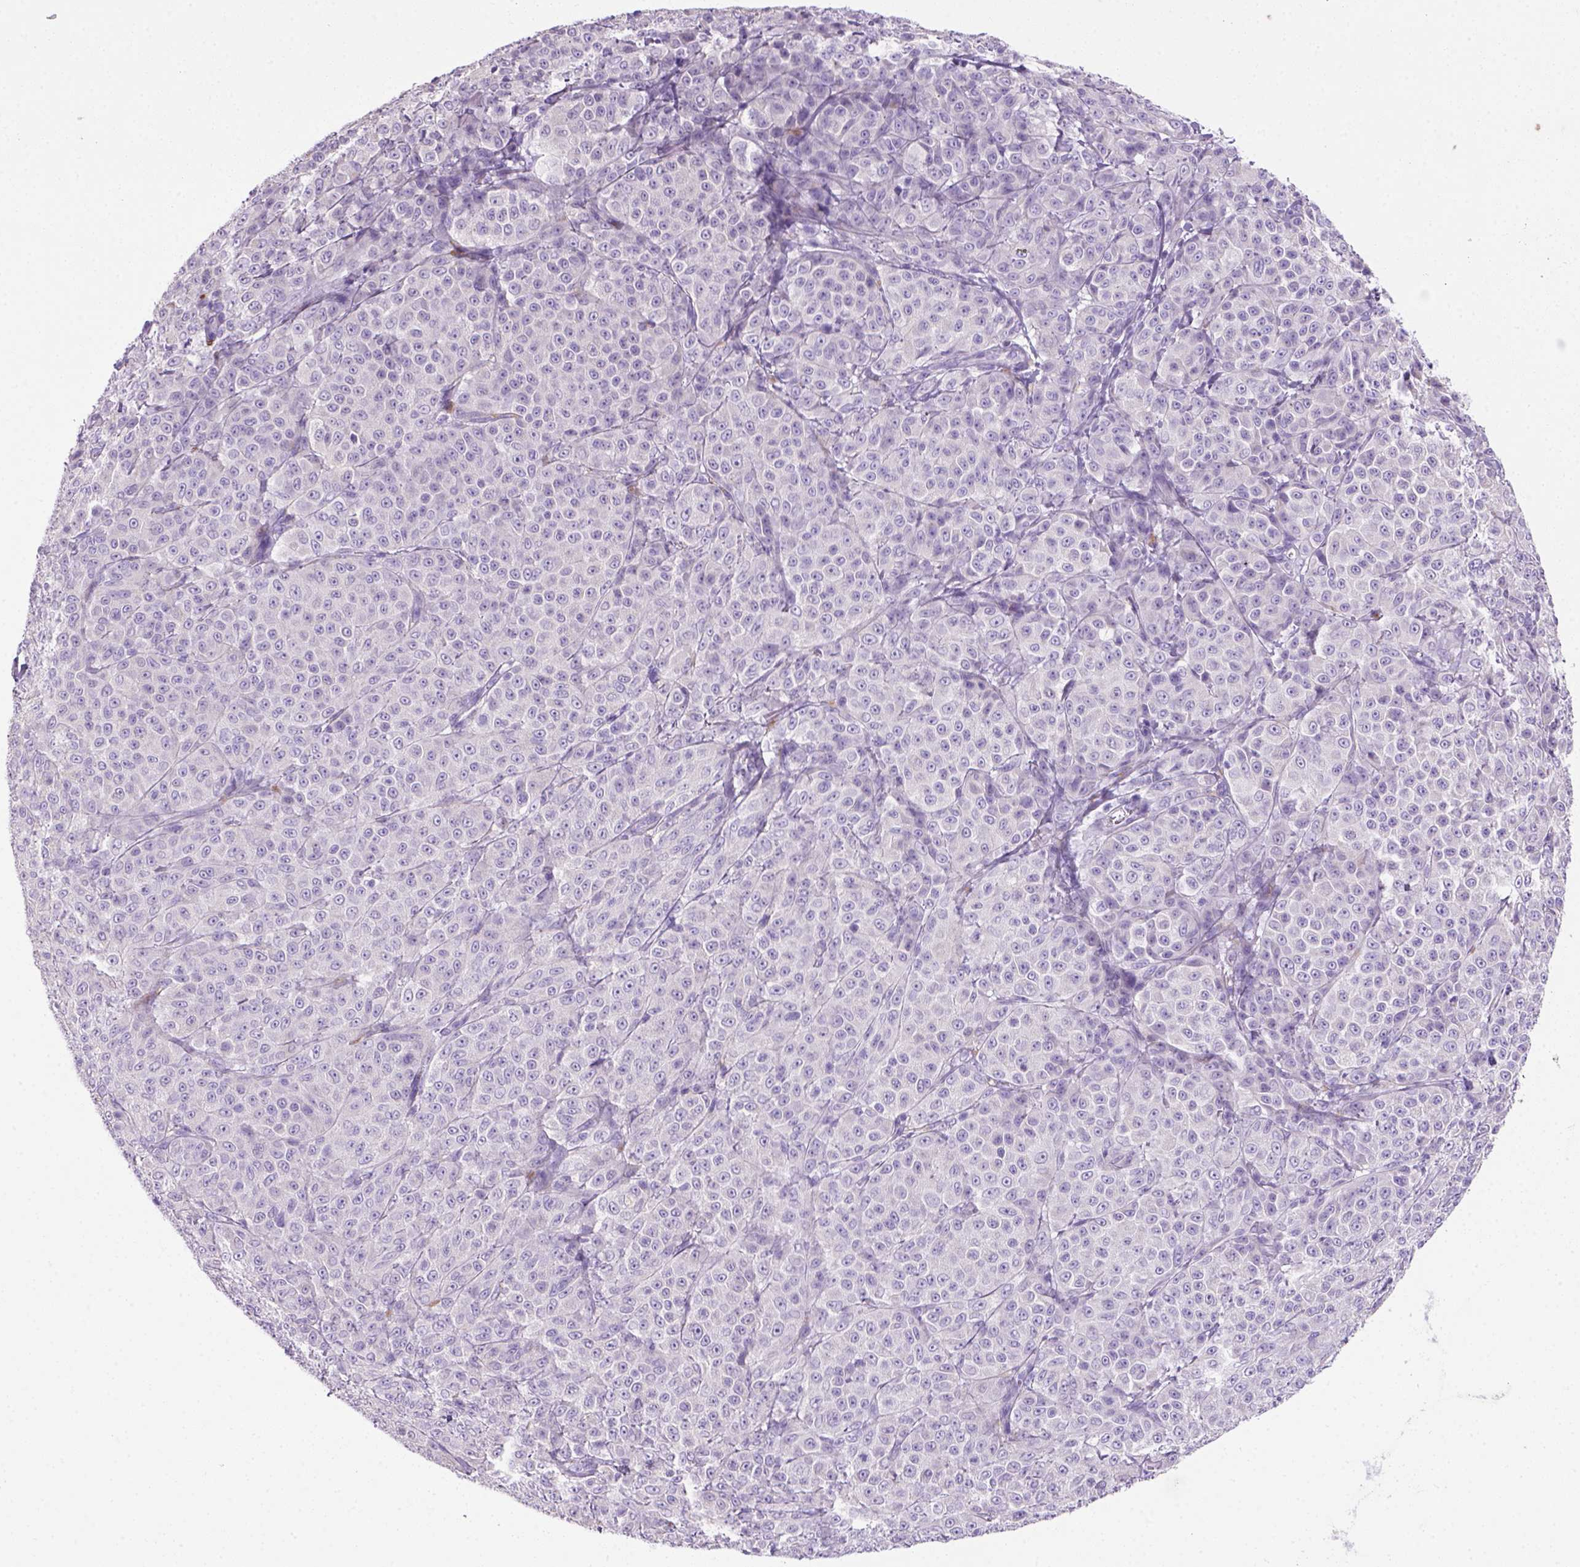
{"staining": {"intensity": "negative", "quantity": "none", "location": "none"}, "tissue": "melanoma", "cell_type": "Tumor cells", "image_type": "cancer", "snomed": [{"axis": "morphology", "description": "Malignant melanoma, NOS"}, {"axis": "topography", "description": "Skin"}], "caption": "An immunohistochemistry (IHC) micrograph of melanoma is shown. There is no staining in tumor cells of melanoma.", "gene": "ARHGEF33", "patient": {"sex": "male", "age": 89}}